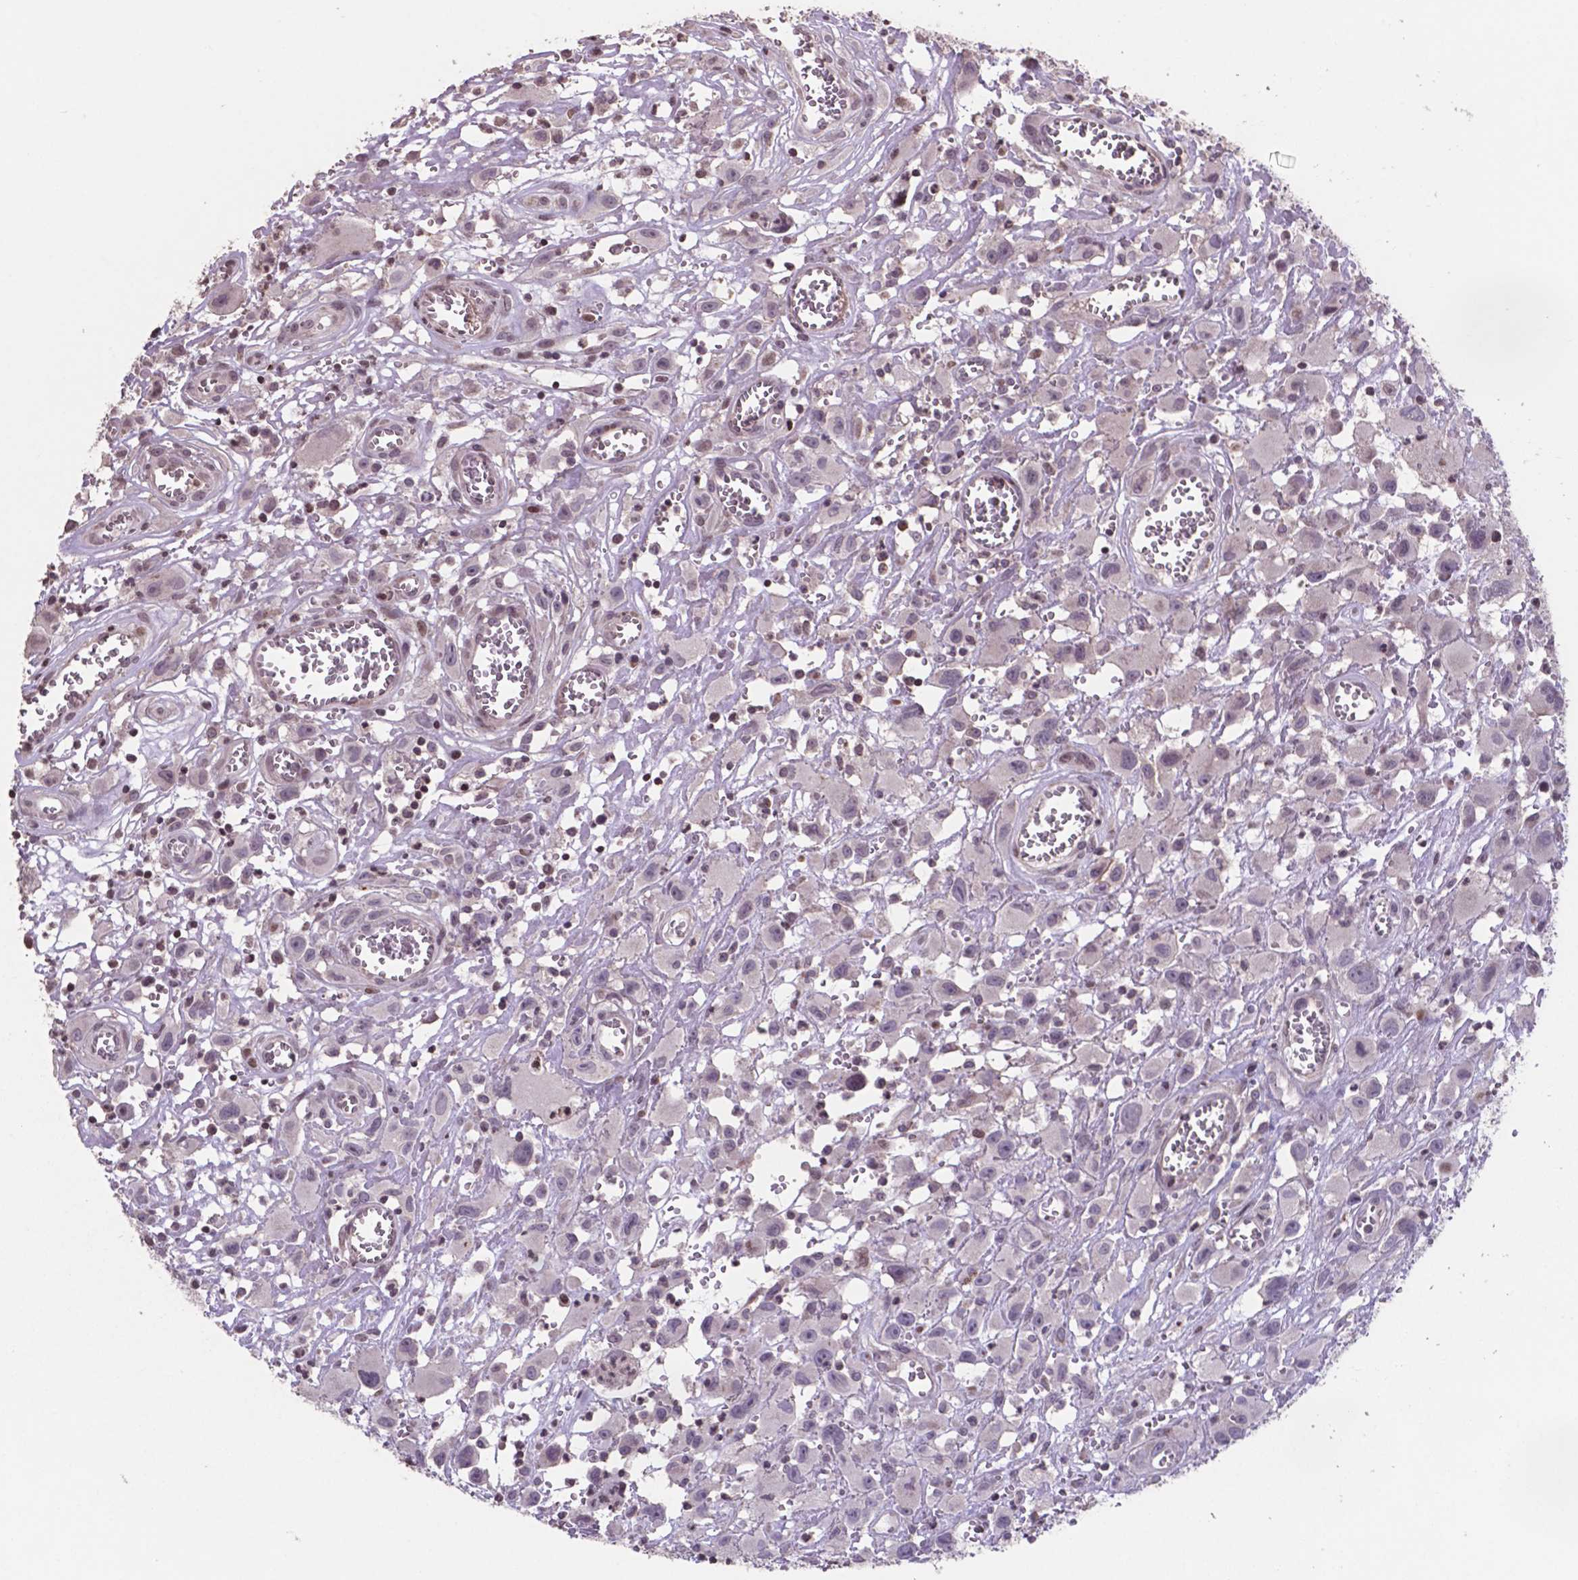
{"staining": {"intensity": "negative", "quantity": "none", "location": "none"}, "tissue": "head and neck cancer", "cell_type": "Tumor cells", "image_type": "cancer", "snomed": [{"axis": "morphology", "description": "Squamous cell carcinoma, NOS"}, {"axis": "morphology", "description": "Squamous cell carcinoma, metastatic, NOS"}, {"axis": "topography", "description": "Oral tissue"}, {"axis": "topography", "description": "Head-Neck"}], "caption": "DAB (3,3'-diaminobenzidine) immunohistochemical staining of metastatic squamous cell carcinoma (head and neck) exhibits no significant positivity in tumor cells. (DAB immunohistochemistry with hematoxylin counter stain).", "gene": "MLC1", "patient": {"sex": "female", "age": 85}}